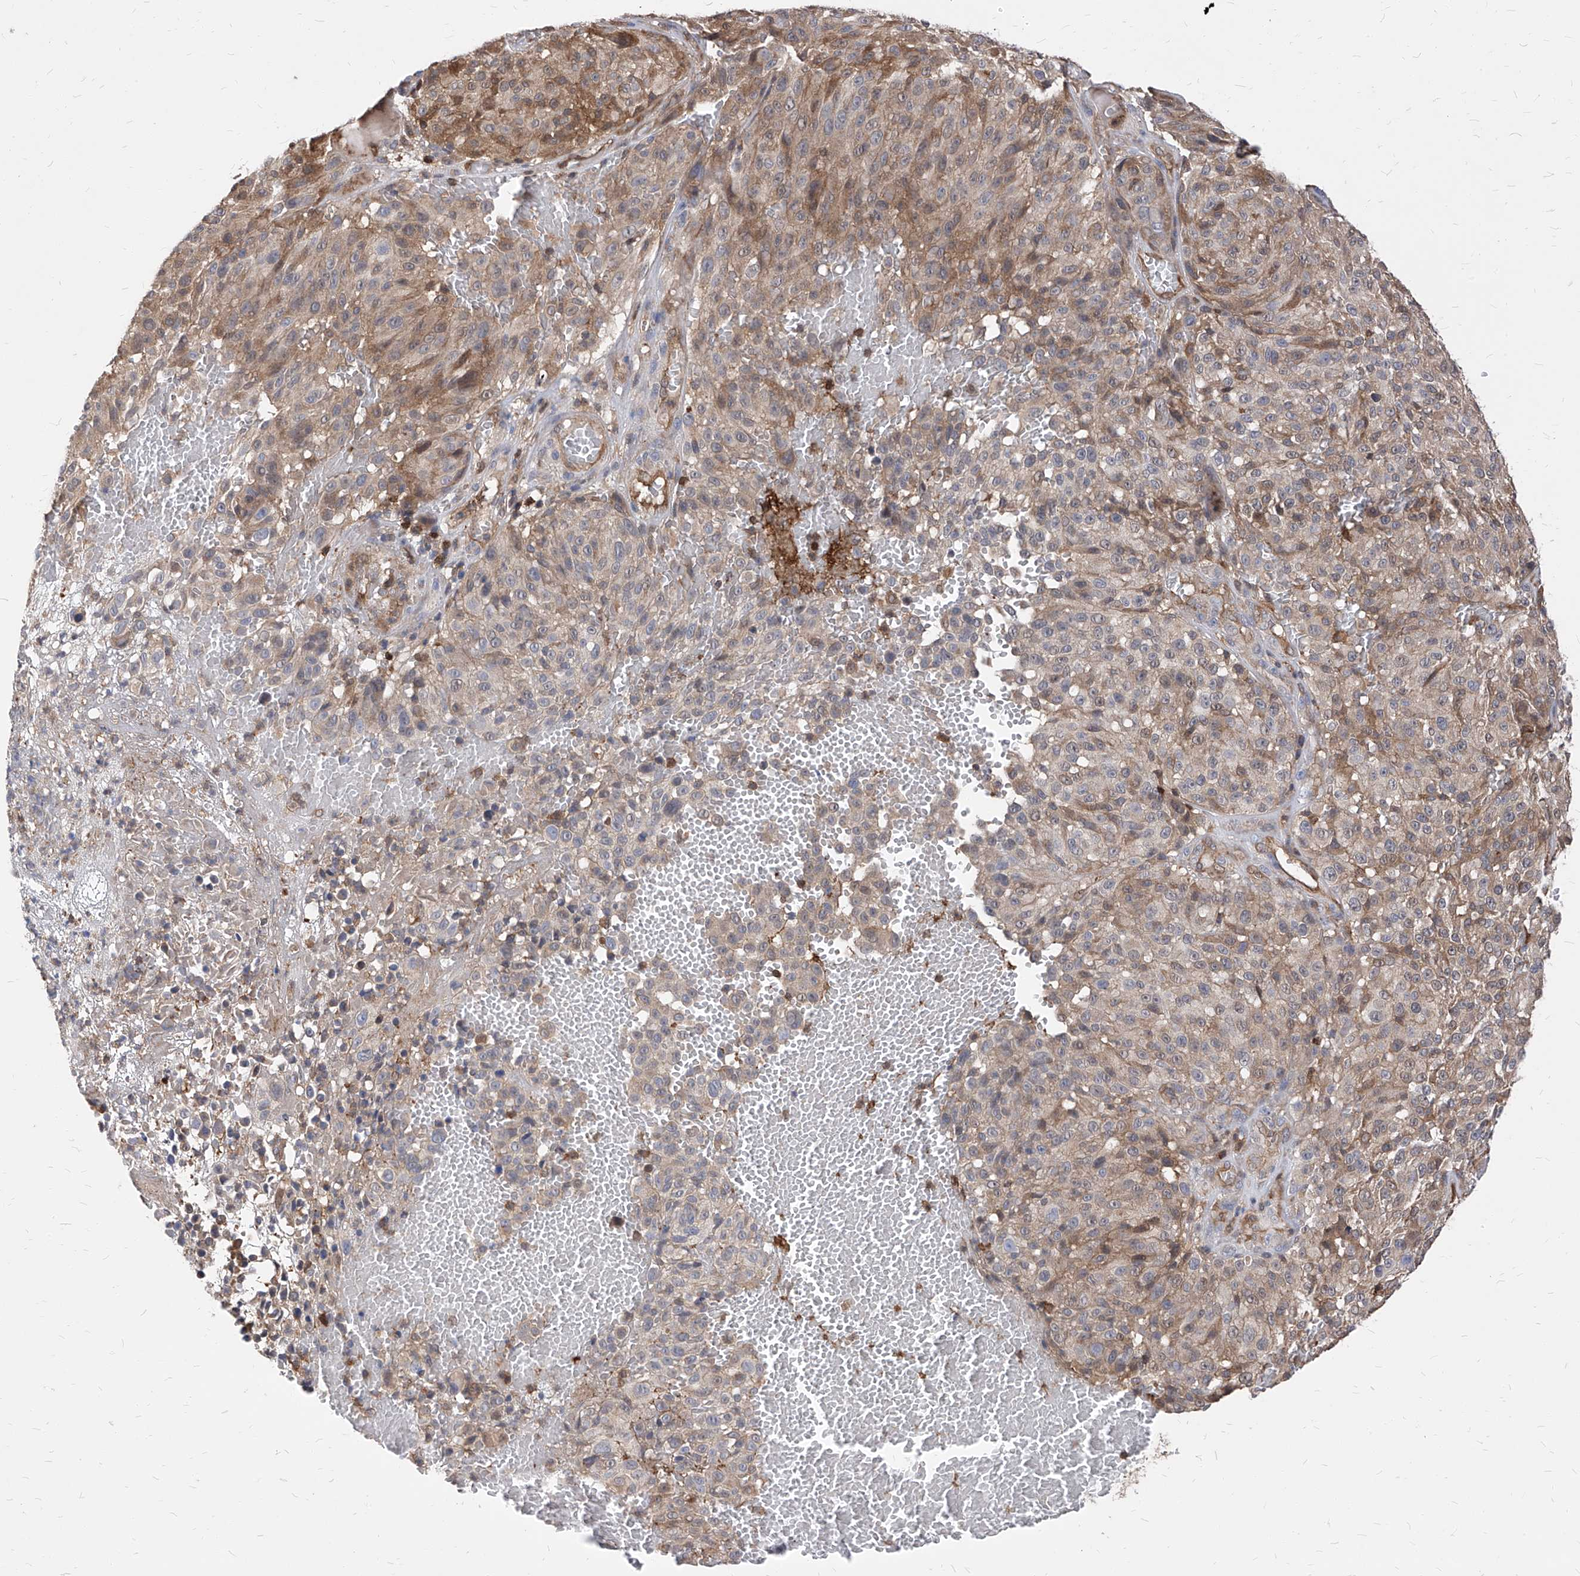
{"staining": {"intensity": "moderate", "quantity": ">75%", "location": "cytoplasmic/membranous"}, "tissue": "melanoma", "cell_type": "Tumor cells", "image_type": "cancer", "snomed": [{"axis": "morphology", "description": "Malignant melanoma, NOS"}, {"axis": "topography", "description": "Skin"}], "caption": "Malignant melanoma stained with DAB IHC shows medium levels of moderate cytoplasmic/membranous positivity in about >75% of tumor cells.", "gene": "ABRACL", "patient": {"sex": "male", "age": 83}}